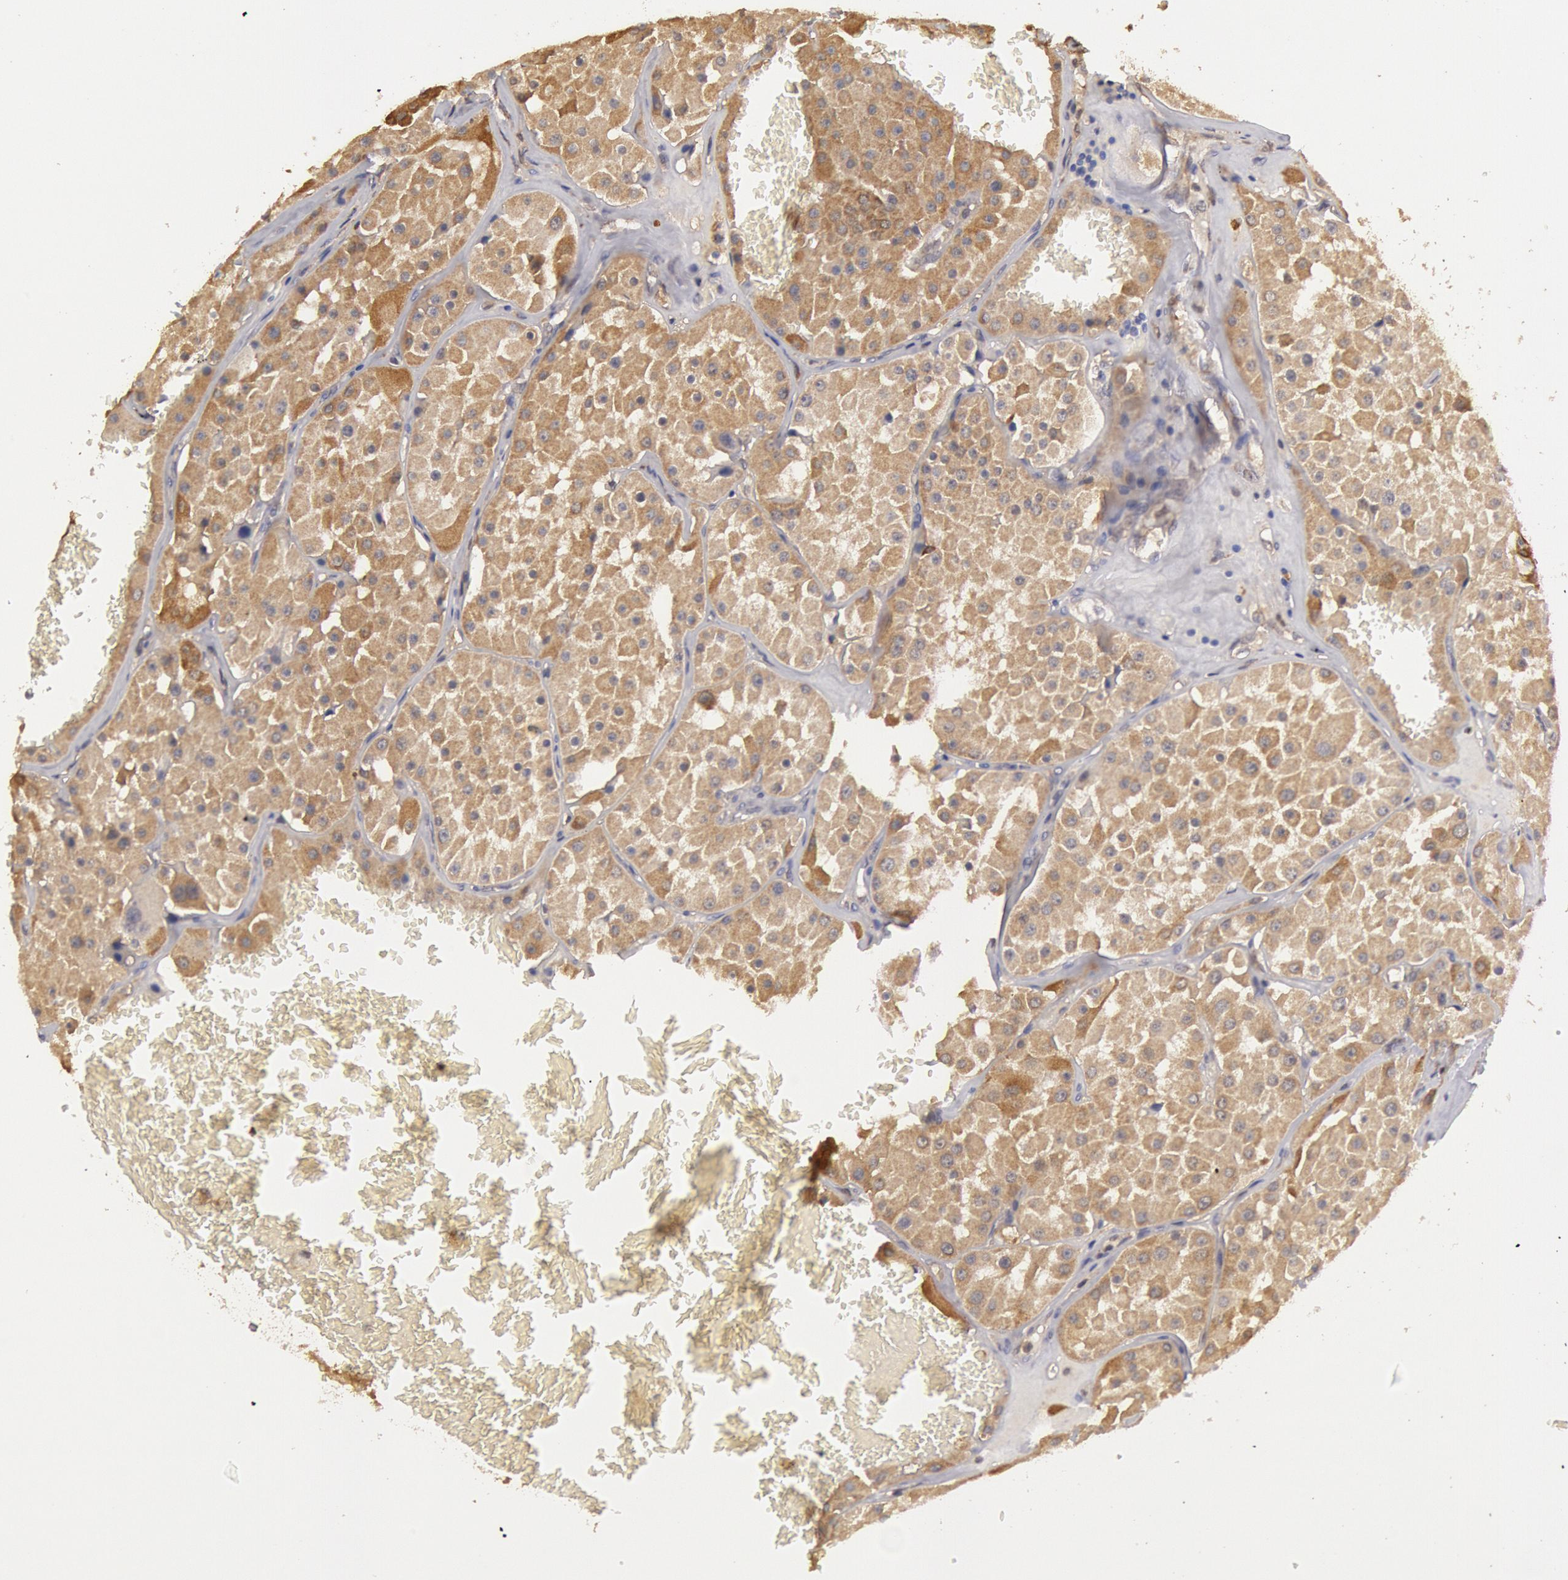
{"staining": {"intensity": "weak", "quantity": ">75%", "location": "cytoplasmic/membranous"}, "tissue": "renal cancer", "cell_type": "Tumor cells", "image_type": "cancer", "snomed": [{"axis": "morphology", "description": "Adenocarcinoma, uncertain malignant potential"}, {"axis": "topography", "description": "Kidney"}], "caption": "The immunohistochemical stain shows weak cytoplasmic/membranous positivity in tumor cells of renal cancer (adenocarcinoma,  uncertain malignant potential) tissue. (DAB IHC, brown staining for protein, blue staining for nuclei).", "gene": "MPST", "patient": {"sex": "male", "age": 63}}